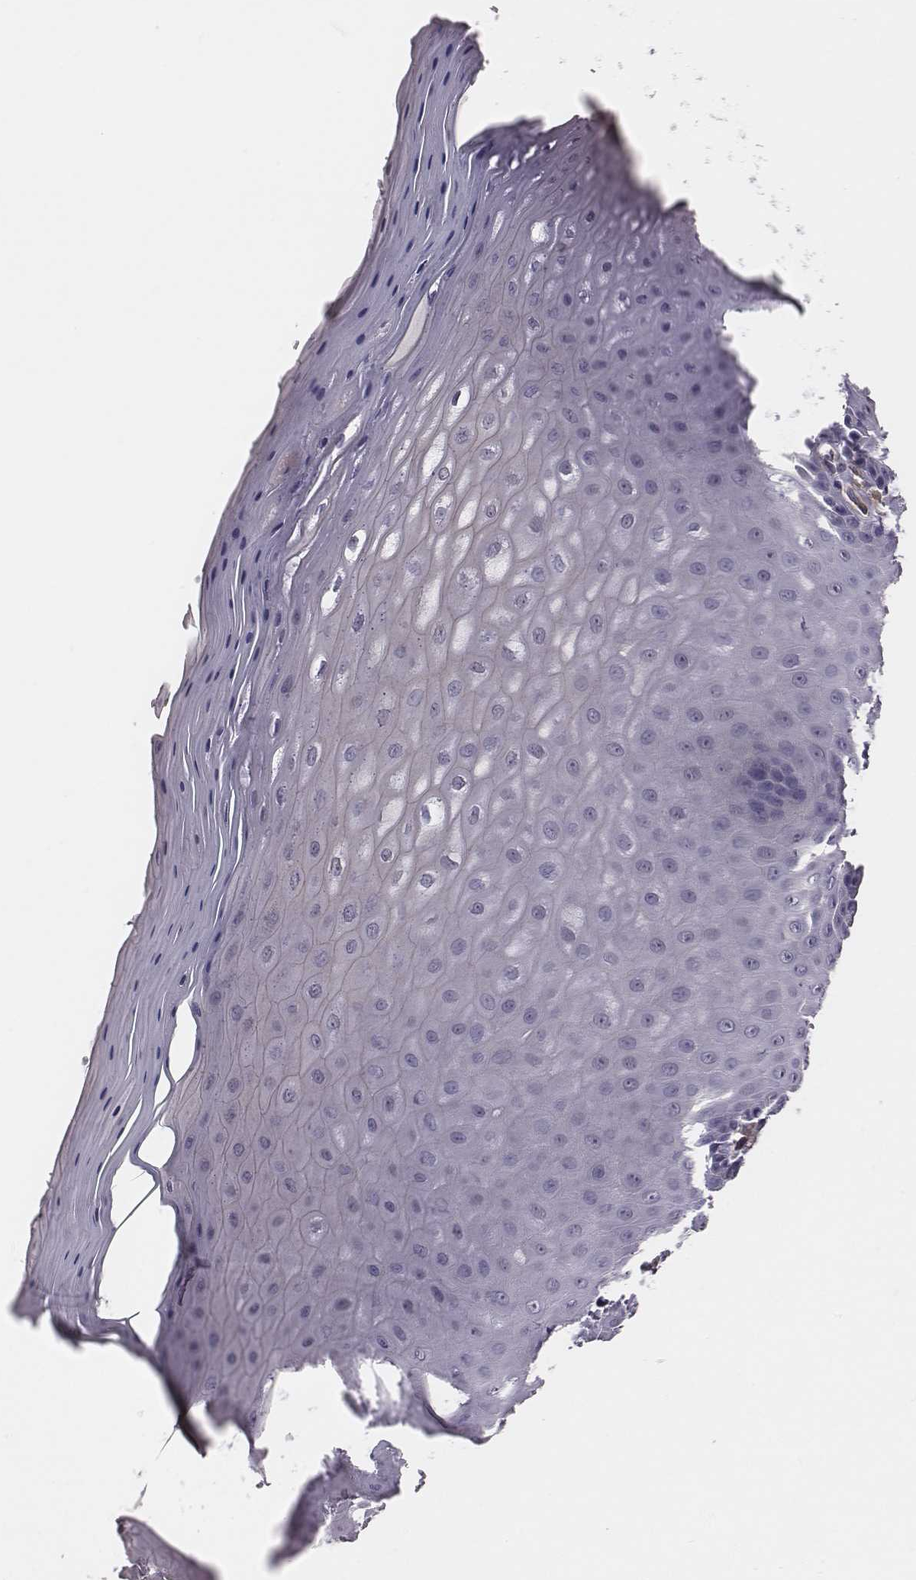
{"staining": {"intensity": "negative", "quantity": "none", "location": "none"}, "tissue": "vagina", "cell_type": "Squamous epithelial cells", "image_type": "normal", "snomed": [{"axis": "morphology", "description": "Normal tissue, NOS"}, {"axis": "topography", "description": "Vagina"}], "caption": "Squamous epithelial cells are negative for brown protein staining in benign vagina. (DAB (3,3'-diaminobenzidine) IHC with hematoxylin counter stain).", "gene": "SCARF1", "patient": {"sex": "female", "age": 83}}